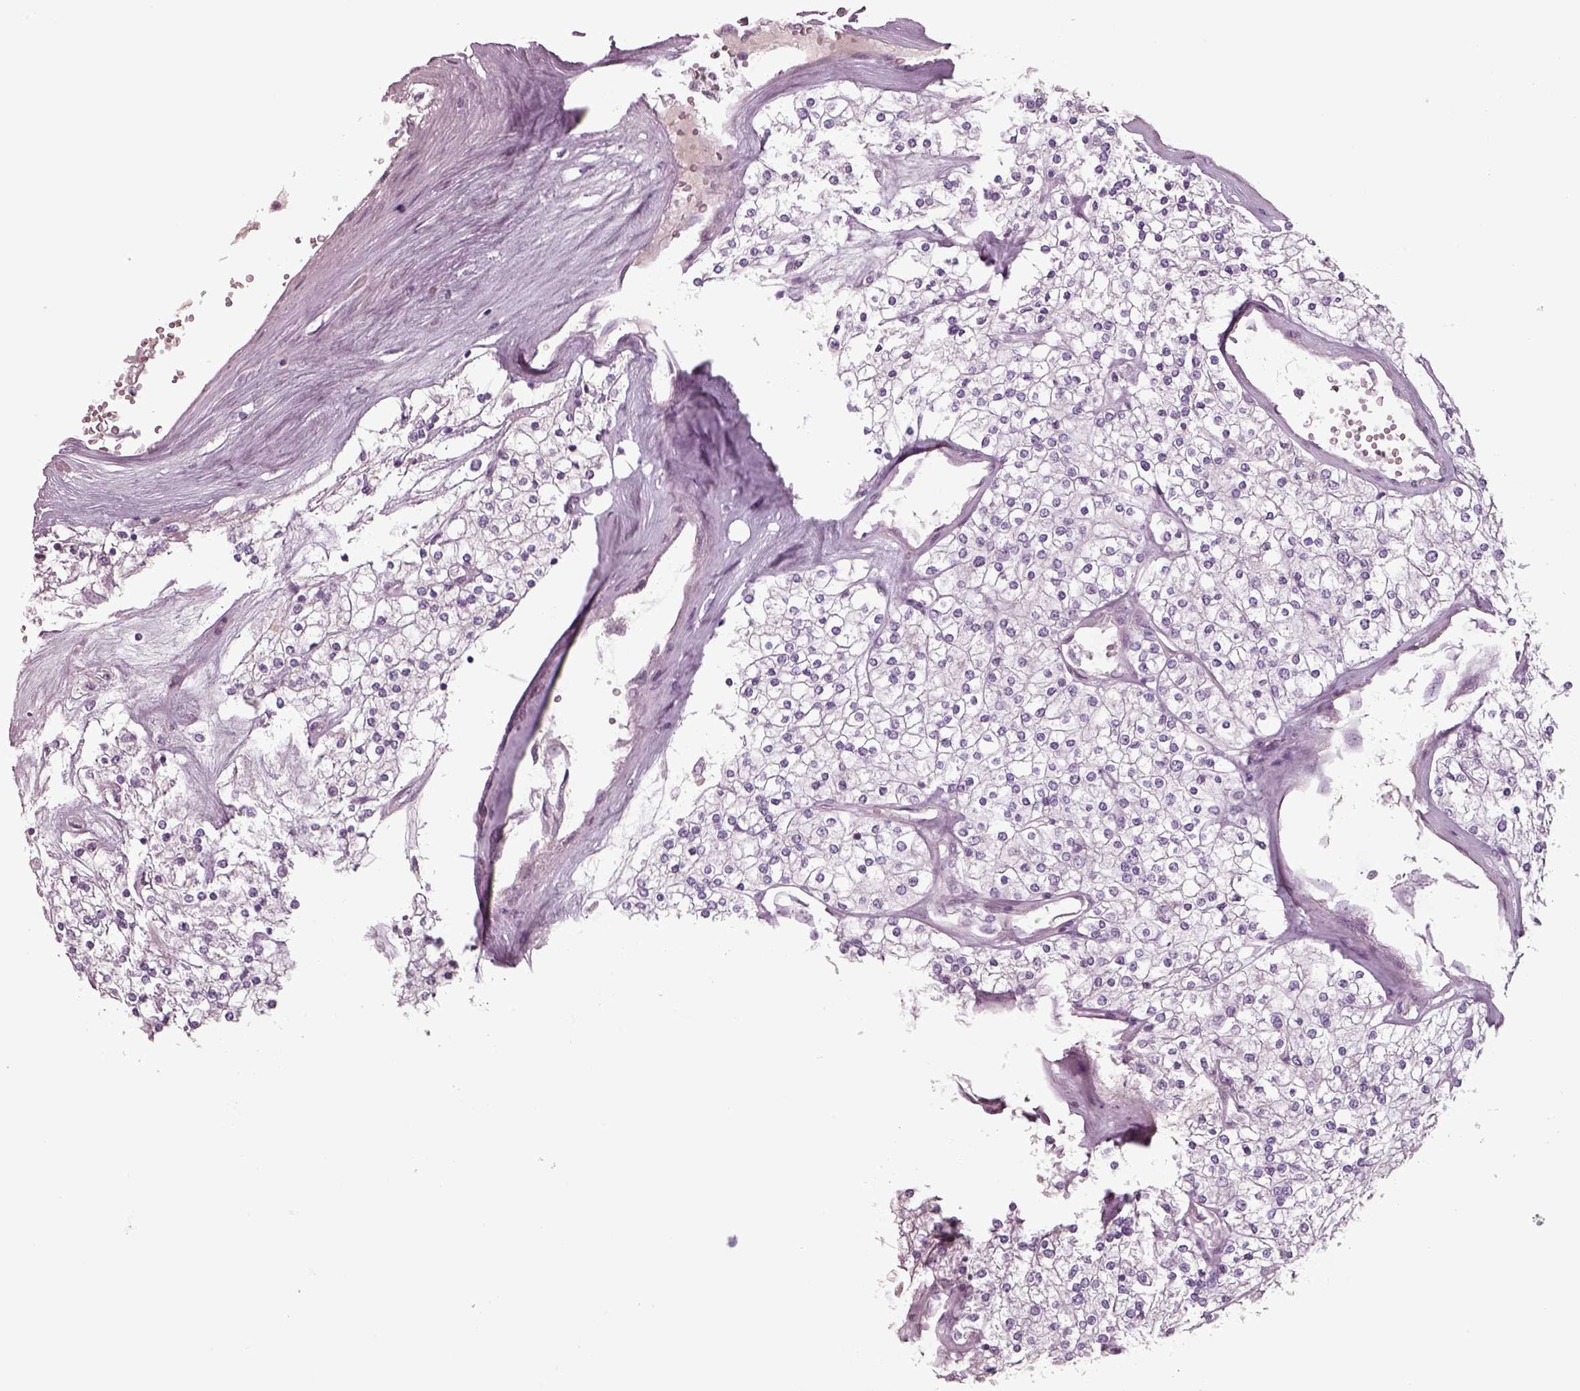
{"staining": {"intensity": "negative", "quantity": "none", "location": "none"}, "tissue": "renal cancer", "cell_type": "Tumor cells", "image_type": "cancer", "snomed": [{"axis": "morphology", "description": "Adenocarcinoma, NOS"}, {"axis": "topography", "description": "Kidney"}], "caption": "Immunohistochemistry (IHC) histopathology image of renal adenocarcinoma stained for a protein (brown), which demonstrates no staining in tumor cells. (IHC, brightfield microscopy, high magnification).", "gene": "SEPTIN14", "patient": {"sex": "male", "age": 80}}